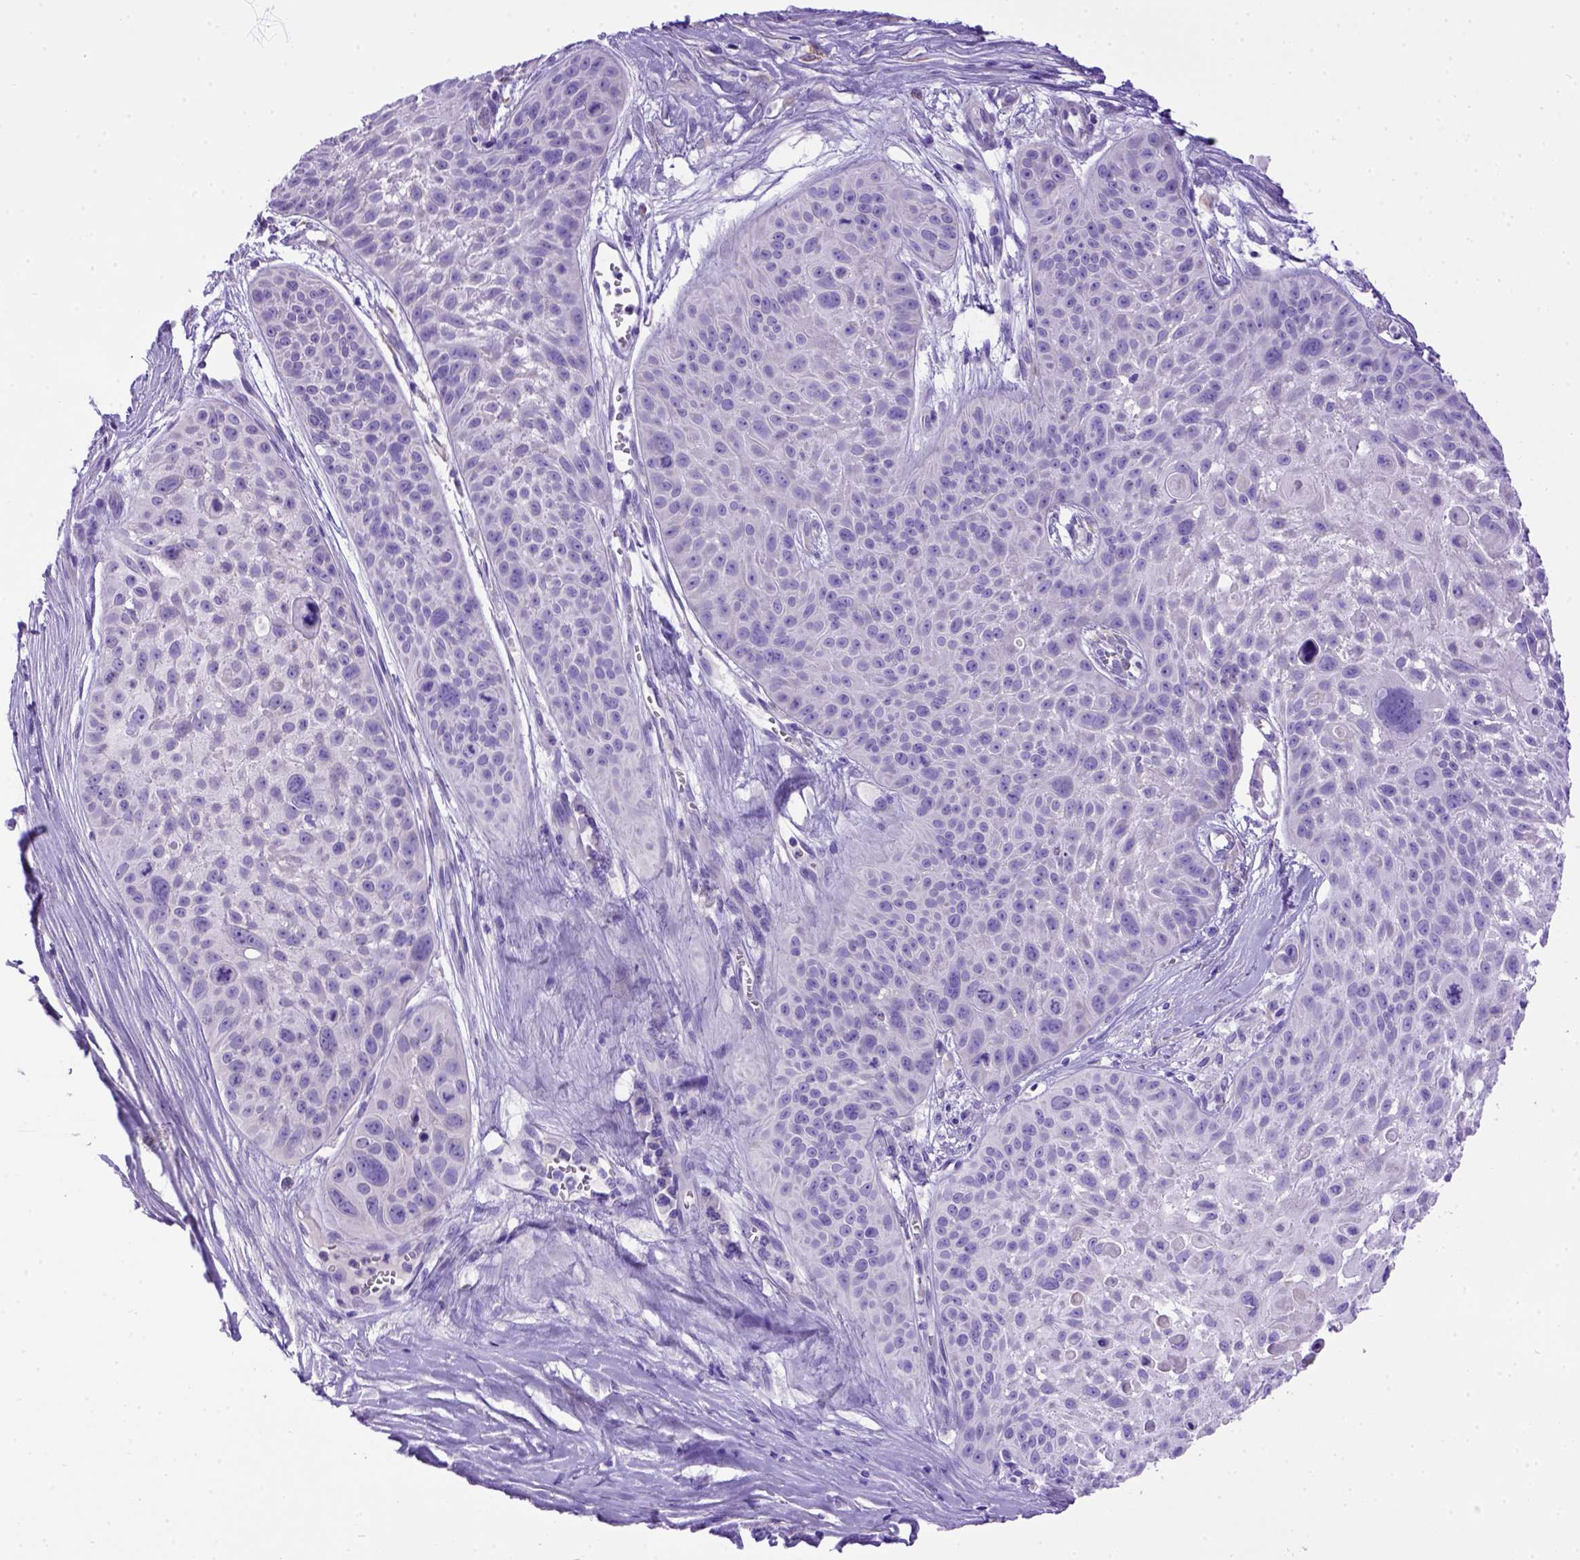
{"staining": {"intensity": "negative", "quantity": "none", "location": "none"}, "tissue": "skin cancer", "cell_type": "Tumor cells", "image_type": "cancer", "snomed": [{"axis": "morphology", "description": "Squamous cell carcinoma, NOS"}, {"axis": "topography", "description": "Skin"}, {"axis": "topography", "description": "Anal"}], "caption": "Protein analysis of skin squamous cell carcinoma displays no significant positivity in tumor cells.", "gene": "PTGES", "patient": {"sex": "female", "age": 75}}